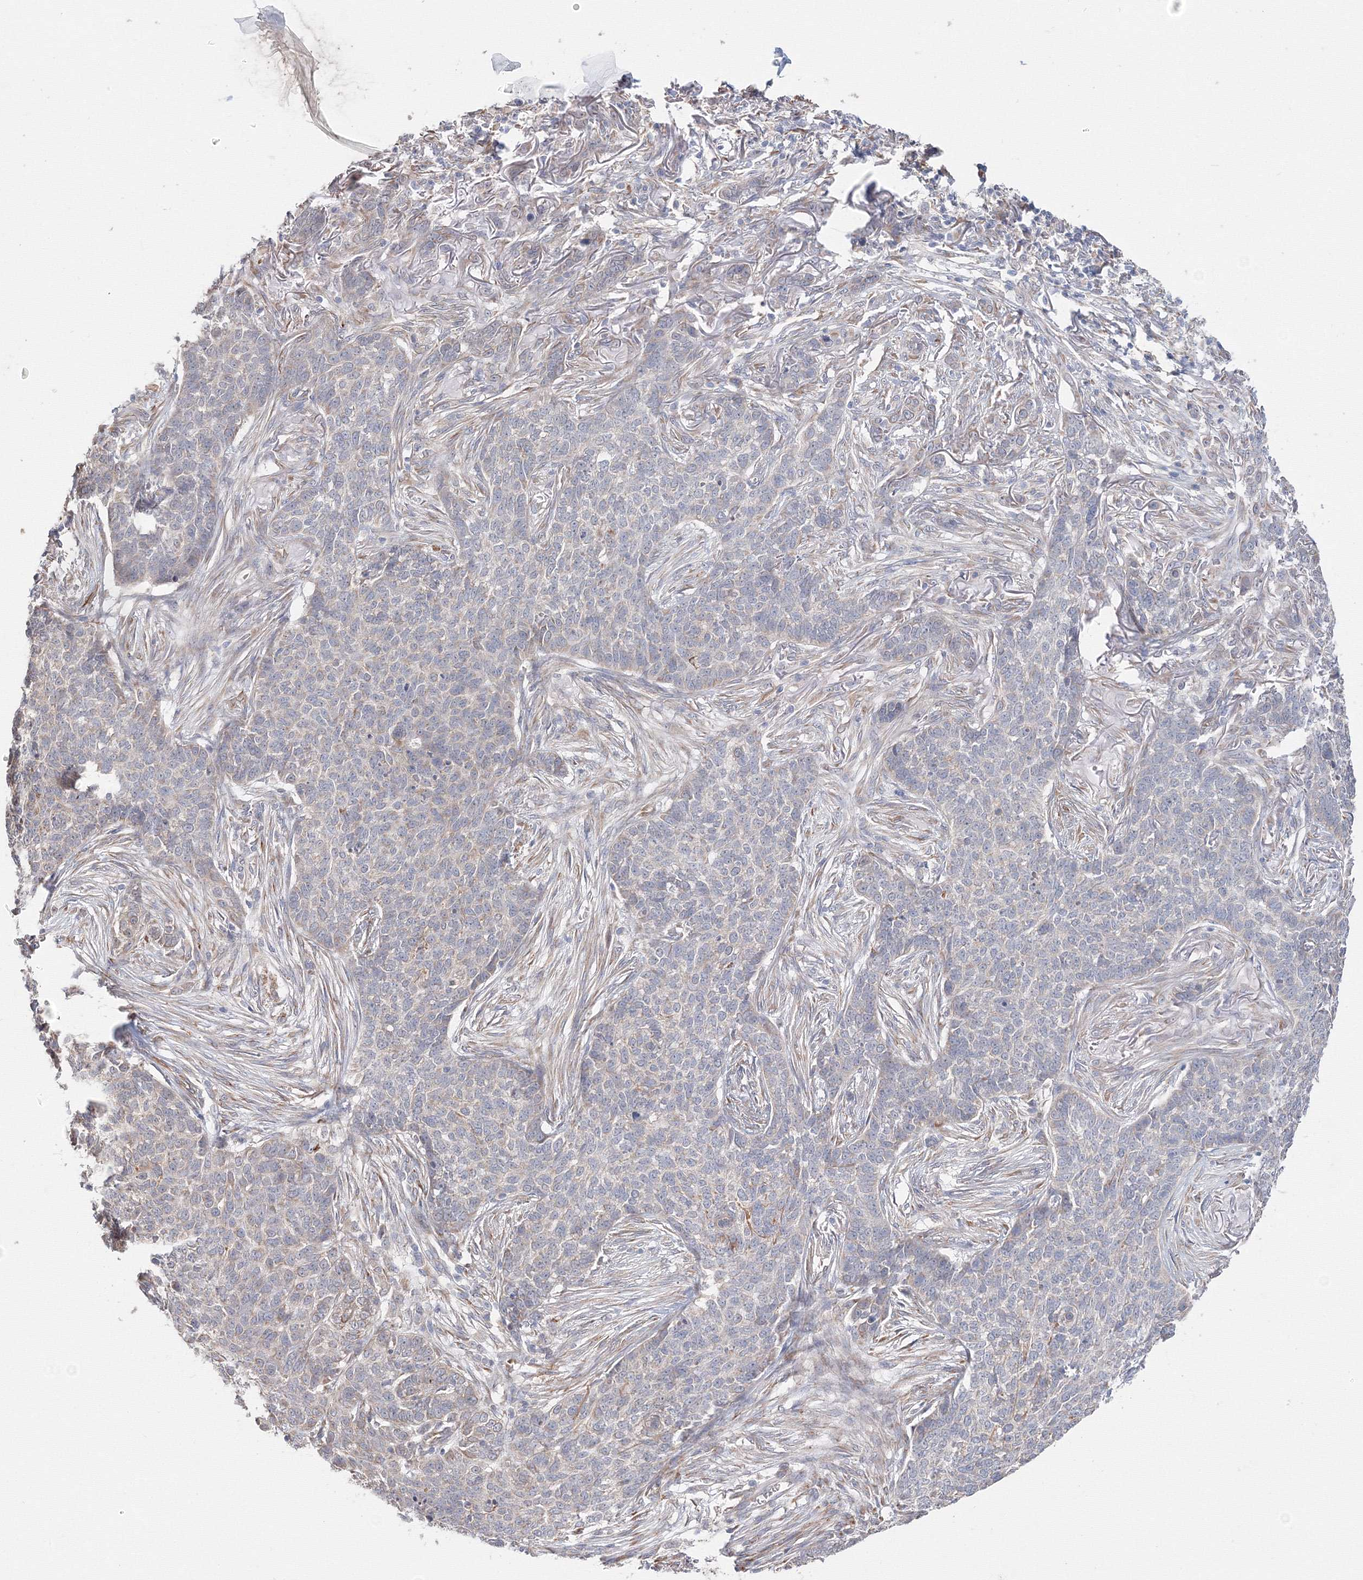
{"staining": {"intensity": "negative", "quantity": "none", "location": "none"}, "tissue": "skin cancer", "cell_type": "Tumor cells", "image_type": "cancer", "snomed": [{"axis": "morphology", "description": "Basal cell carcinoma"}, {"axis": "topography", "description": "Skin"}], "caption": "The micrograph reveals no staining of tumor cells in skin cancer (basal cell carcinoma).", "gene": "DHRS12", "patient": {"sex": "male", "age": 85}}